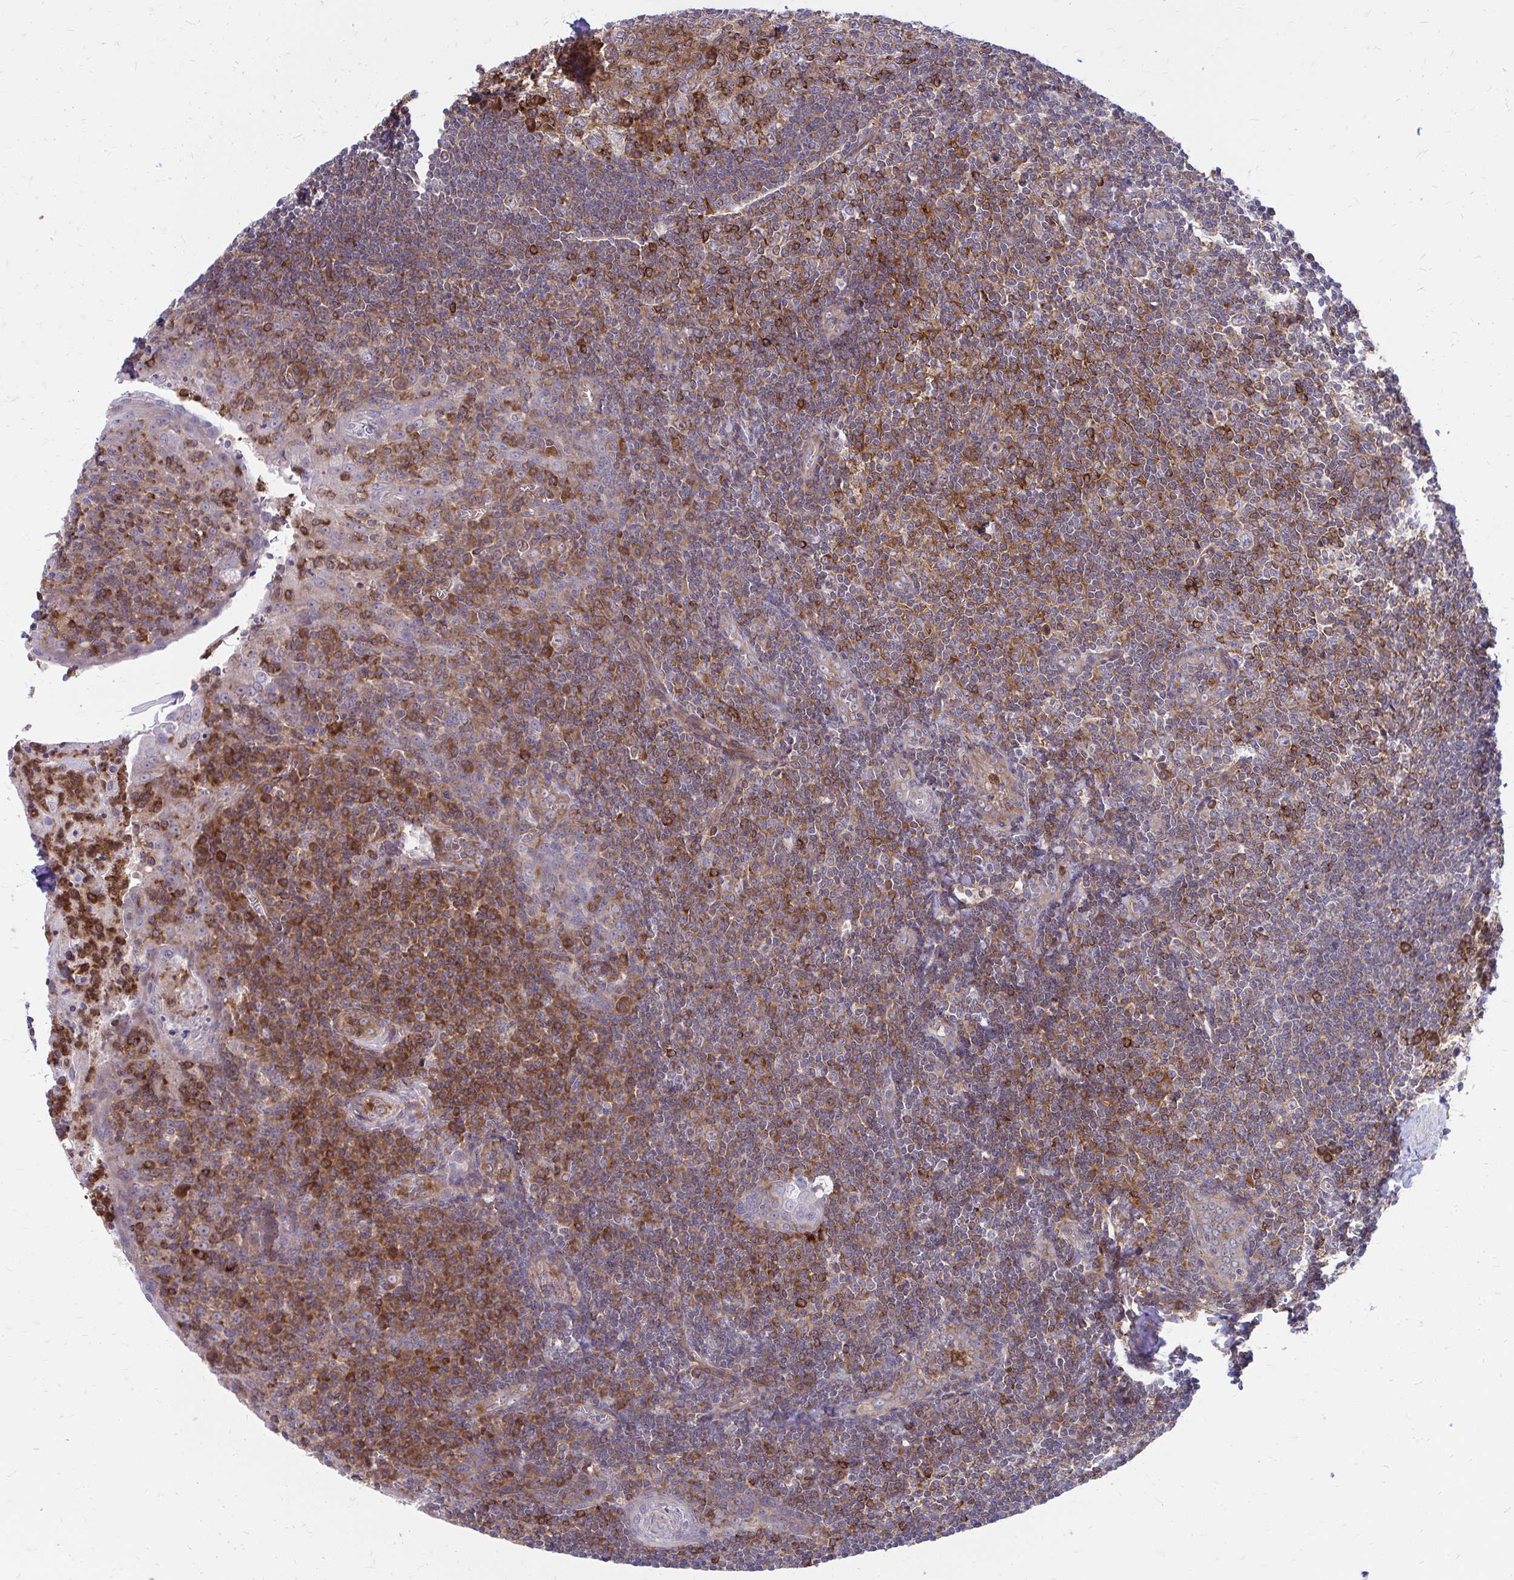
{"staining": {"intensity": "strong", "quantity": "25%-75%", "location": "cytoplasmic/membranous"}, "tissue": "tonsil", "cell_type": "Germinal center cells", "image_type": "normal", "snomed": [{"axis": "morphology", "description": "Normal tissue, NOS"}, {"axis": "topography", "description": "Tonsil"}], "caption": "Protein staining shows strong cytoplasmic/membranous positivity in about 25%-75% of germinal center cells in benign tonsil. Nuclei are stained in blue.", "gene": "ASAP1", "patient": {"sex": "male", "age": 27}}